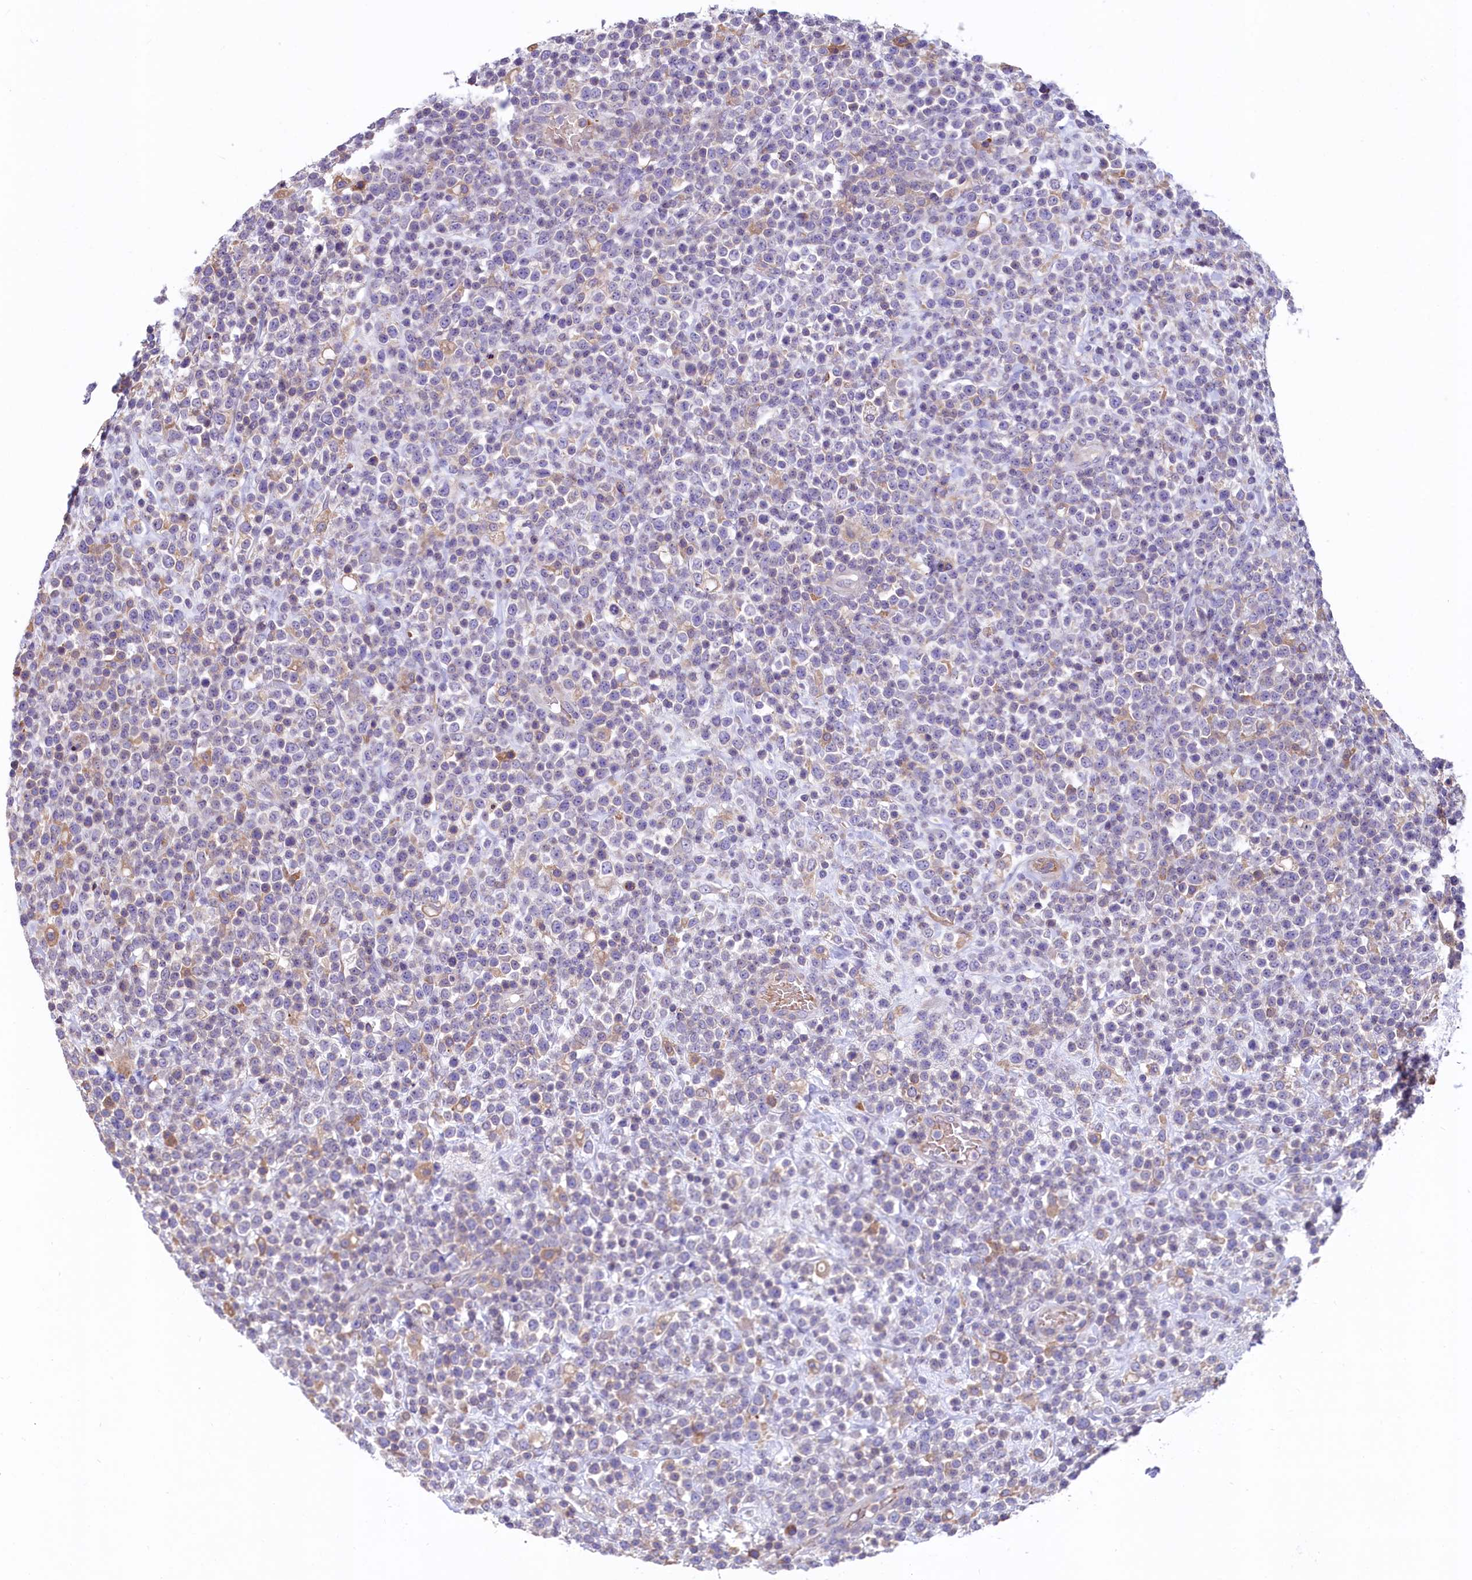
{"staining": {"intensity": "negative", "quantity": "none", "location": "none"}, "tissue": "lymphoma", "cell_type": "Tumor cells", "image_type": "cancer", "snomed": [{"axis": "morphology", "description": "Malignant lymphoma, non-Hodgkin's type, High grade"}, {"axis": "topography", "description": "Colon"}], "caption": "Immunohistochemical staining of human lymphoma displays no significant expression in tumor cells. Nuclei are stained in blue.", "gene": "HPS6", "patient": {"sex": "female", "age": 53}}